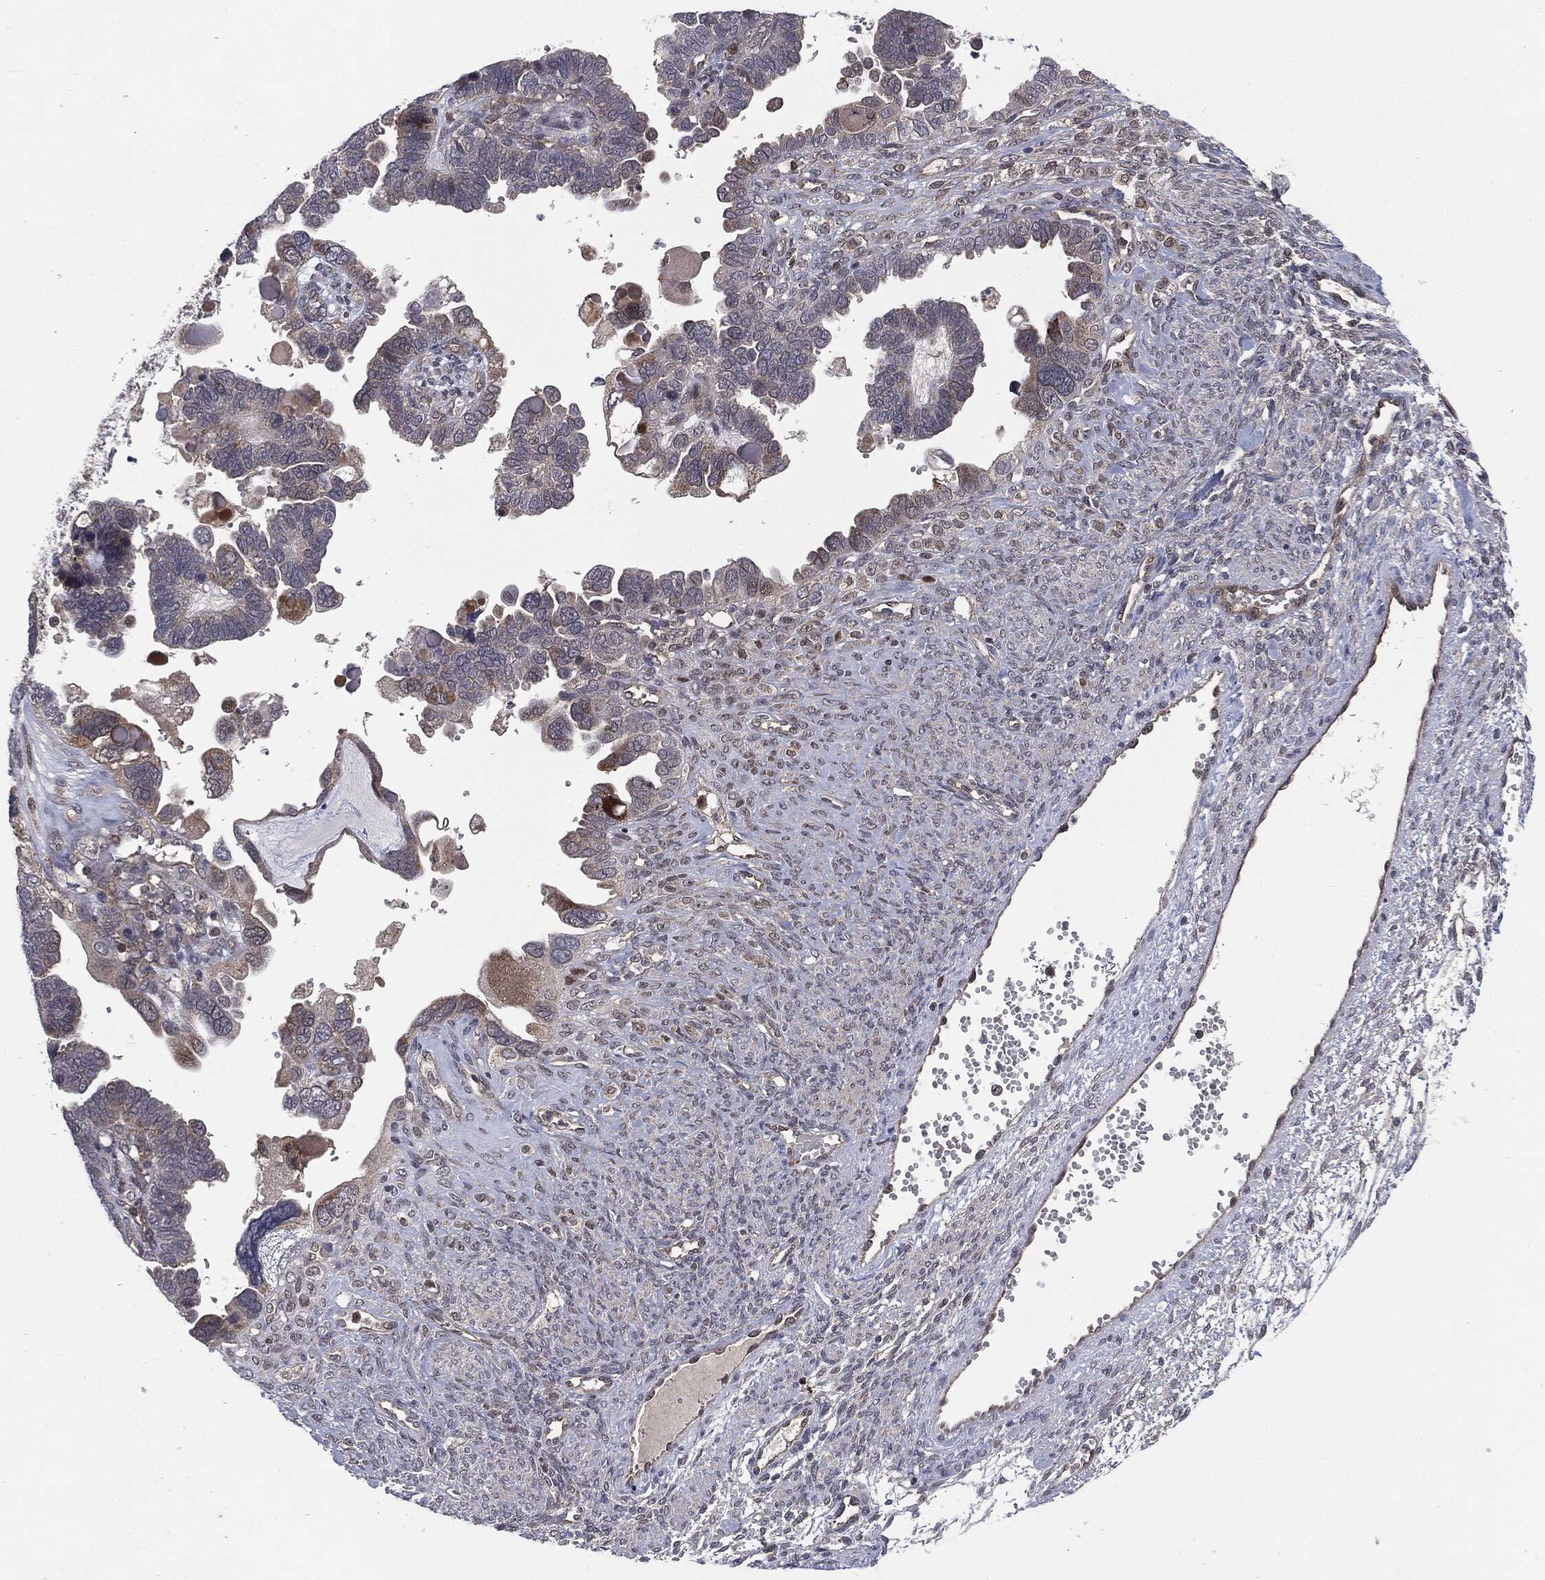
{"staining": {"intensity": "negative", "quantity": "none", "location": "none"}, "tissue": "ovarian cancer", "cell_type": "Tumor cells", "image_type": "cancer", "snomed": [{"axis": "morphology", "description": "Cystadenocarcinoma, serous, NOS"}, {"axis": "topography", "description": "Ovary"}], "caption": "DAB immunohistochemical staining of human ovarian serous cystadenocarcinoma reveals no significant positivity in tumor cells.", "gene": "PTPA", "patient": {"sex": "female", "age": 51}}